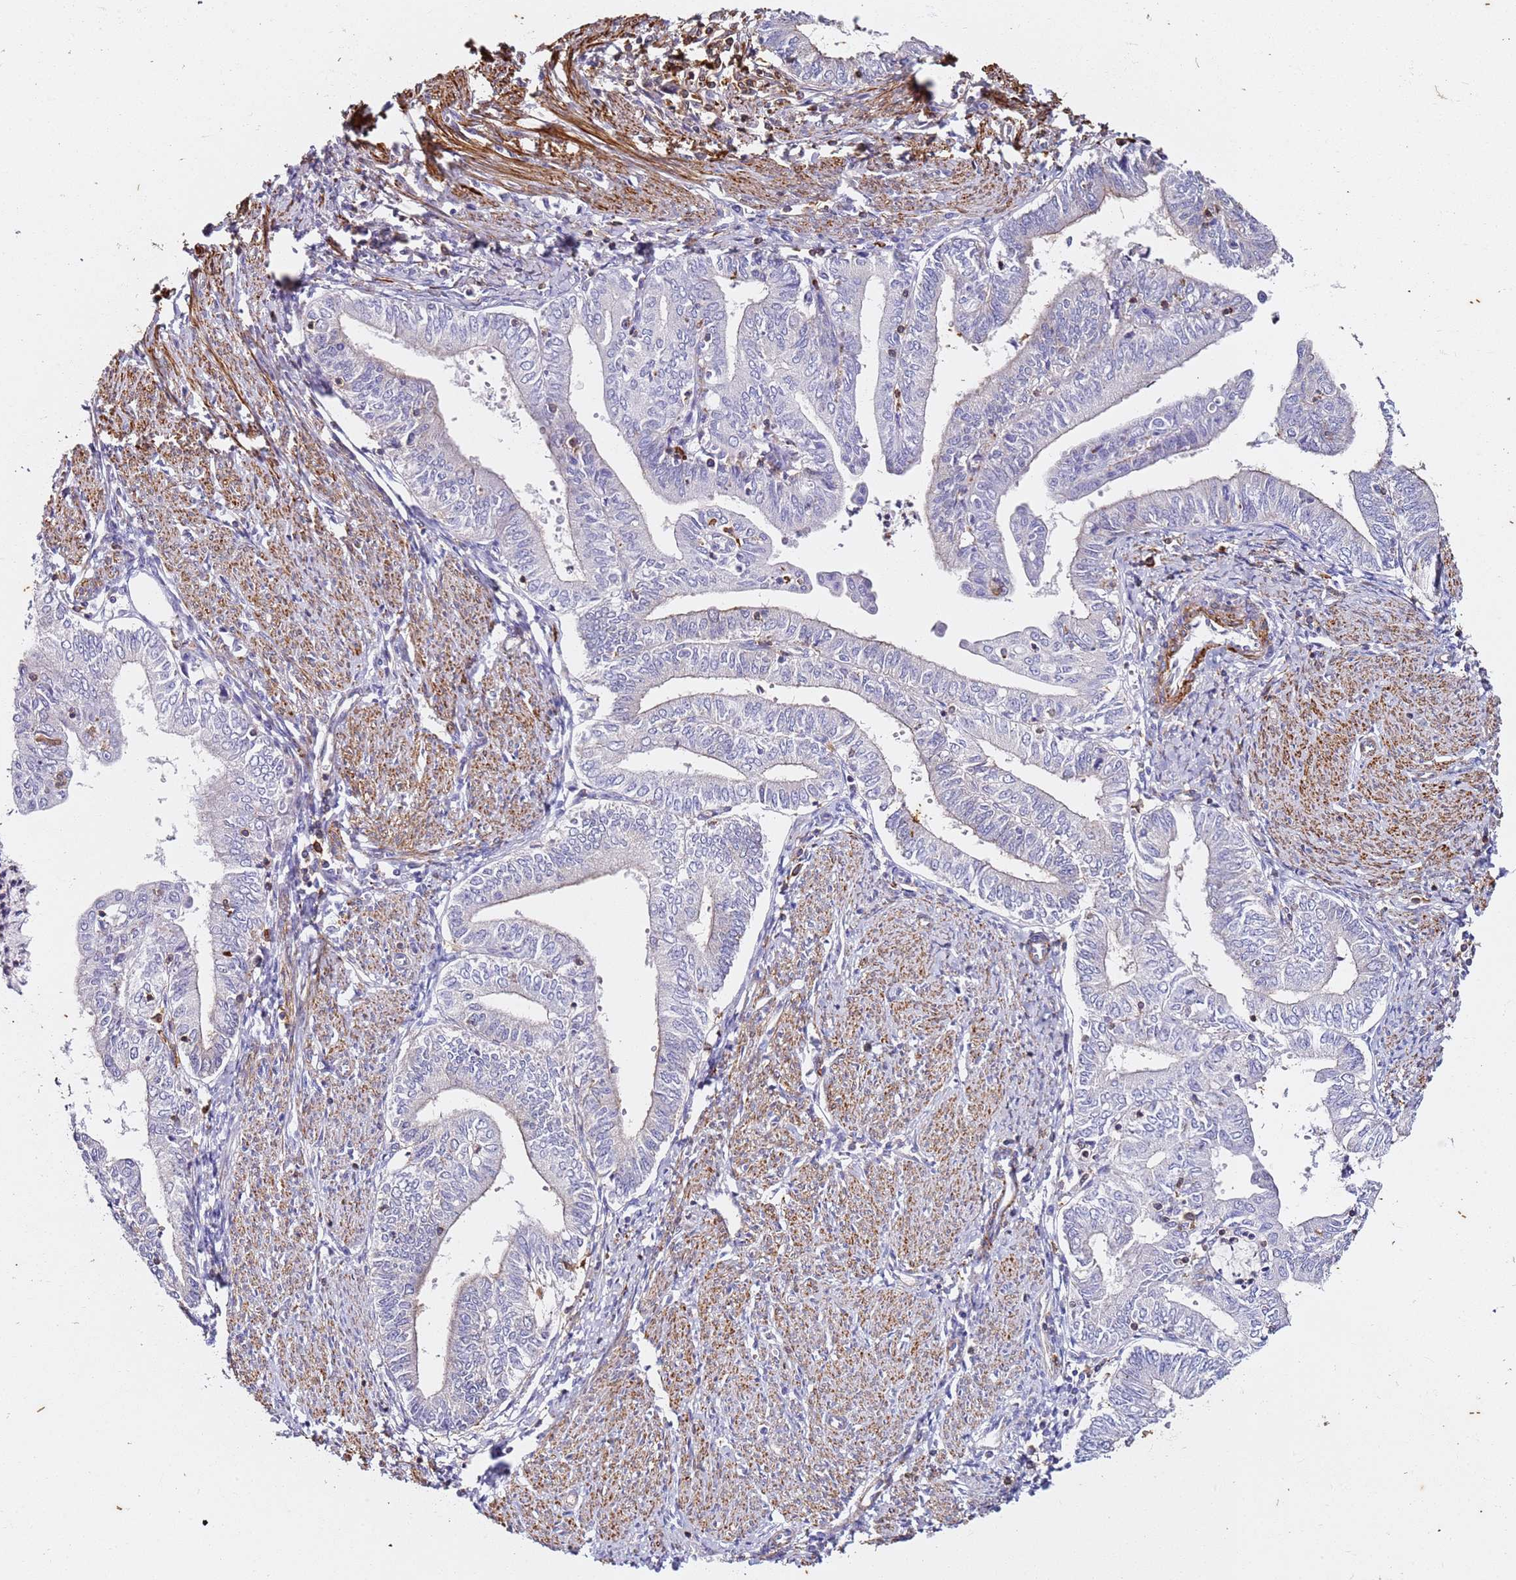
{"staining": {"intensity": "negative", "quantity": "none", "location": "none"}, "tissue": "endometrial cancer", "cell_type": "Tumor cells", "image_type": "cancer", "snomed": [{"axis": "morphology", "description": "Adenocarcinoma, NOS"}, {"axis": "topography", "description": "Endometrium"}], "caption": "Tumor cells are negative for brown protein staining in endometrial adenocarcinoma. (DAB immunohistochemistry (IHC), high magnification).", "gene": "ZNF671", "patient": {"sex": "female", "age": 66}}